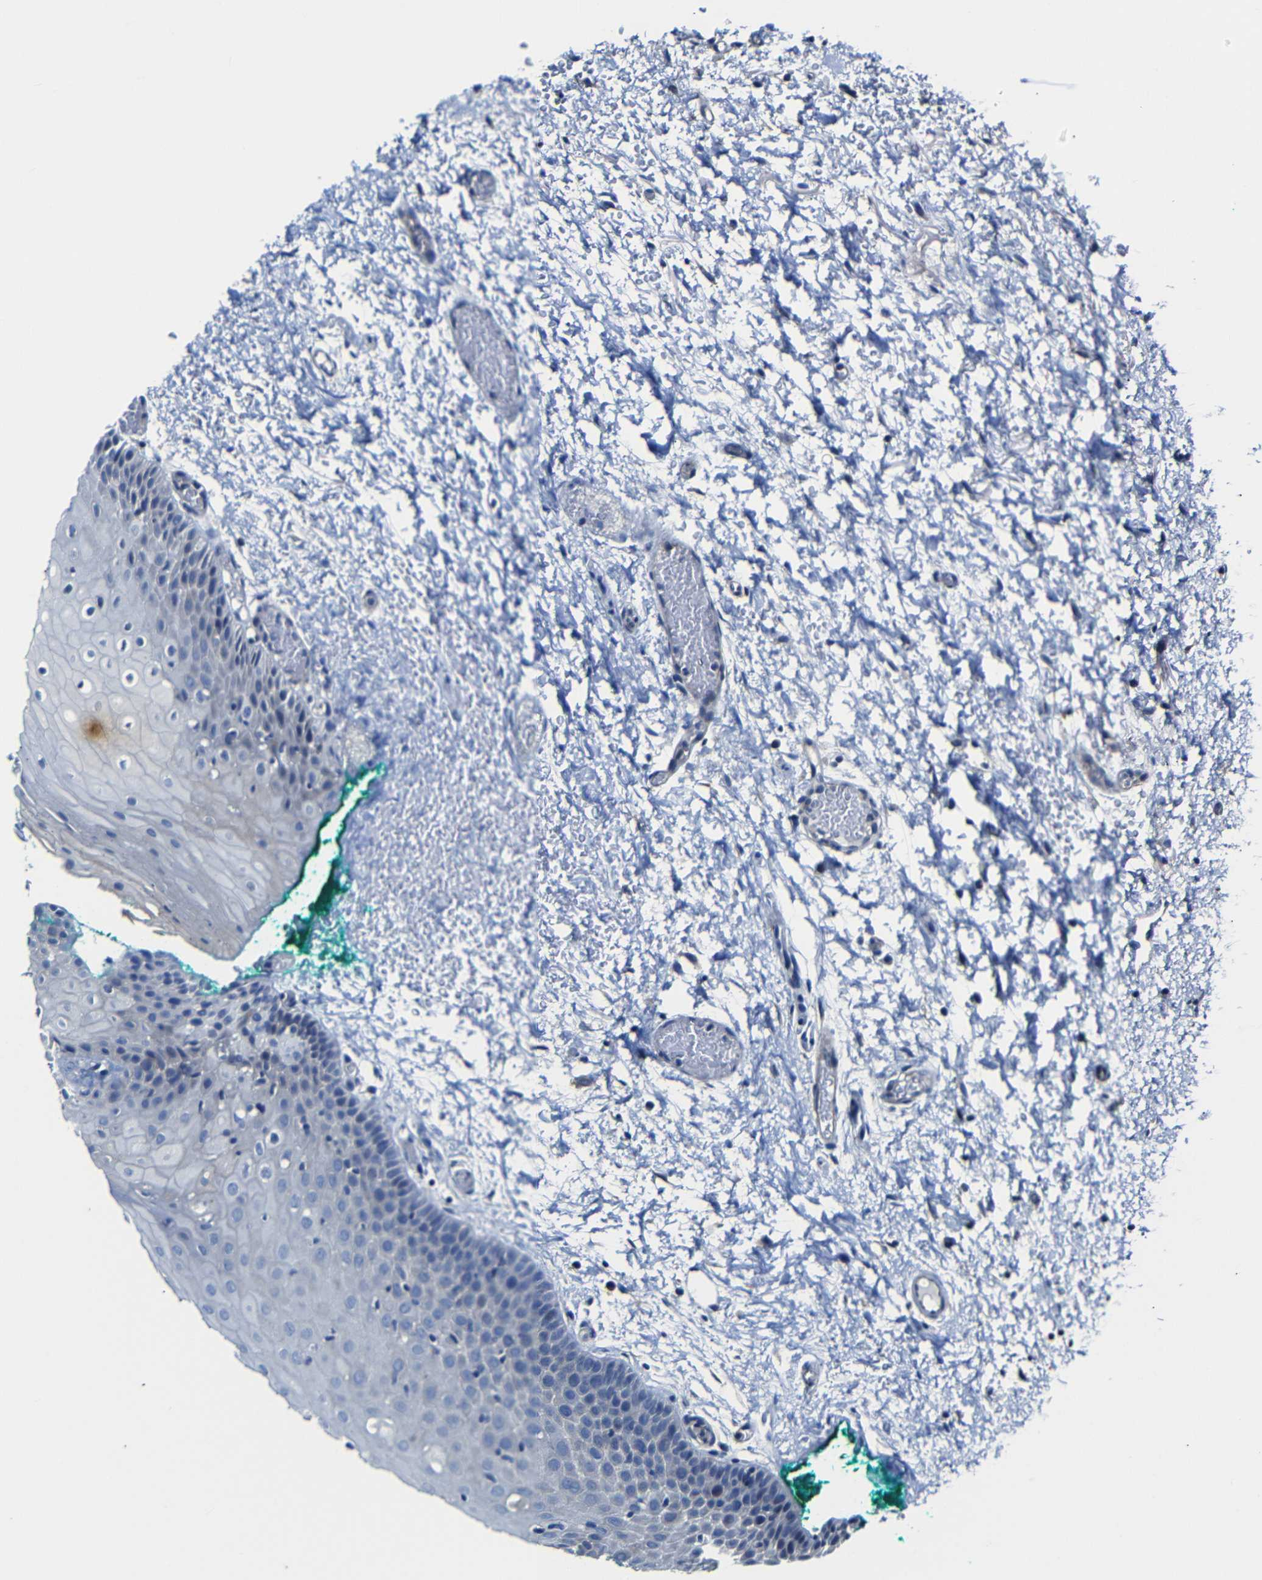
{"staining": {"intensity": "negative", "quantity": "none", "location": "none"}, "tissue": "oral mucosa", "cell_type": "Squamous epithelial cells", "image_type": "normal", "snomed": [{"axis": "morphology", "description": "Normal tissue, NOS"}, {"axis": "morphology", "description": "Squamous cell carcinoma, NOS"}, {"axis": "topography", "description": "Oral tissue"}, {"axis": "topography", "description": "Salivary gland"}, {"axis": "topography", "description": "Head-Neck"}], "caption": "Immunohistochemistry photomicrograph of benign oral mucosa: oral mucosa stained with DAB (3,3'-diaminobenzidine) exhibits no significant protein expression in squamous epithelial cells.", "gene": "AFDN", "patient": {"sex": "female", "age": 62}}